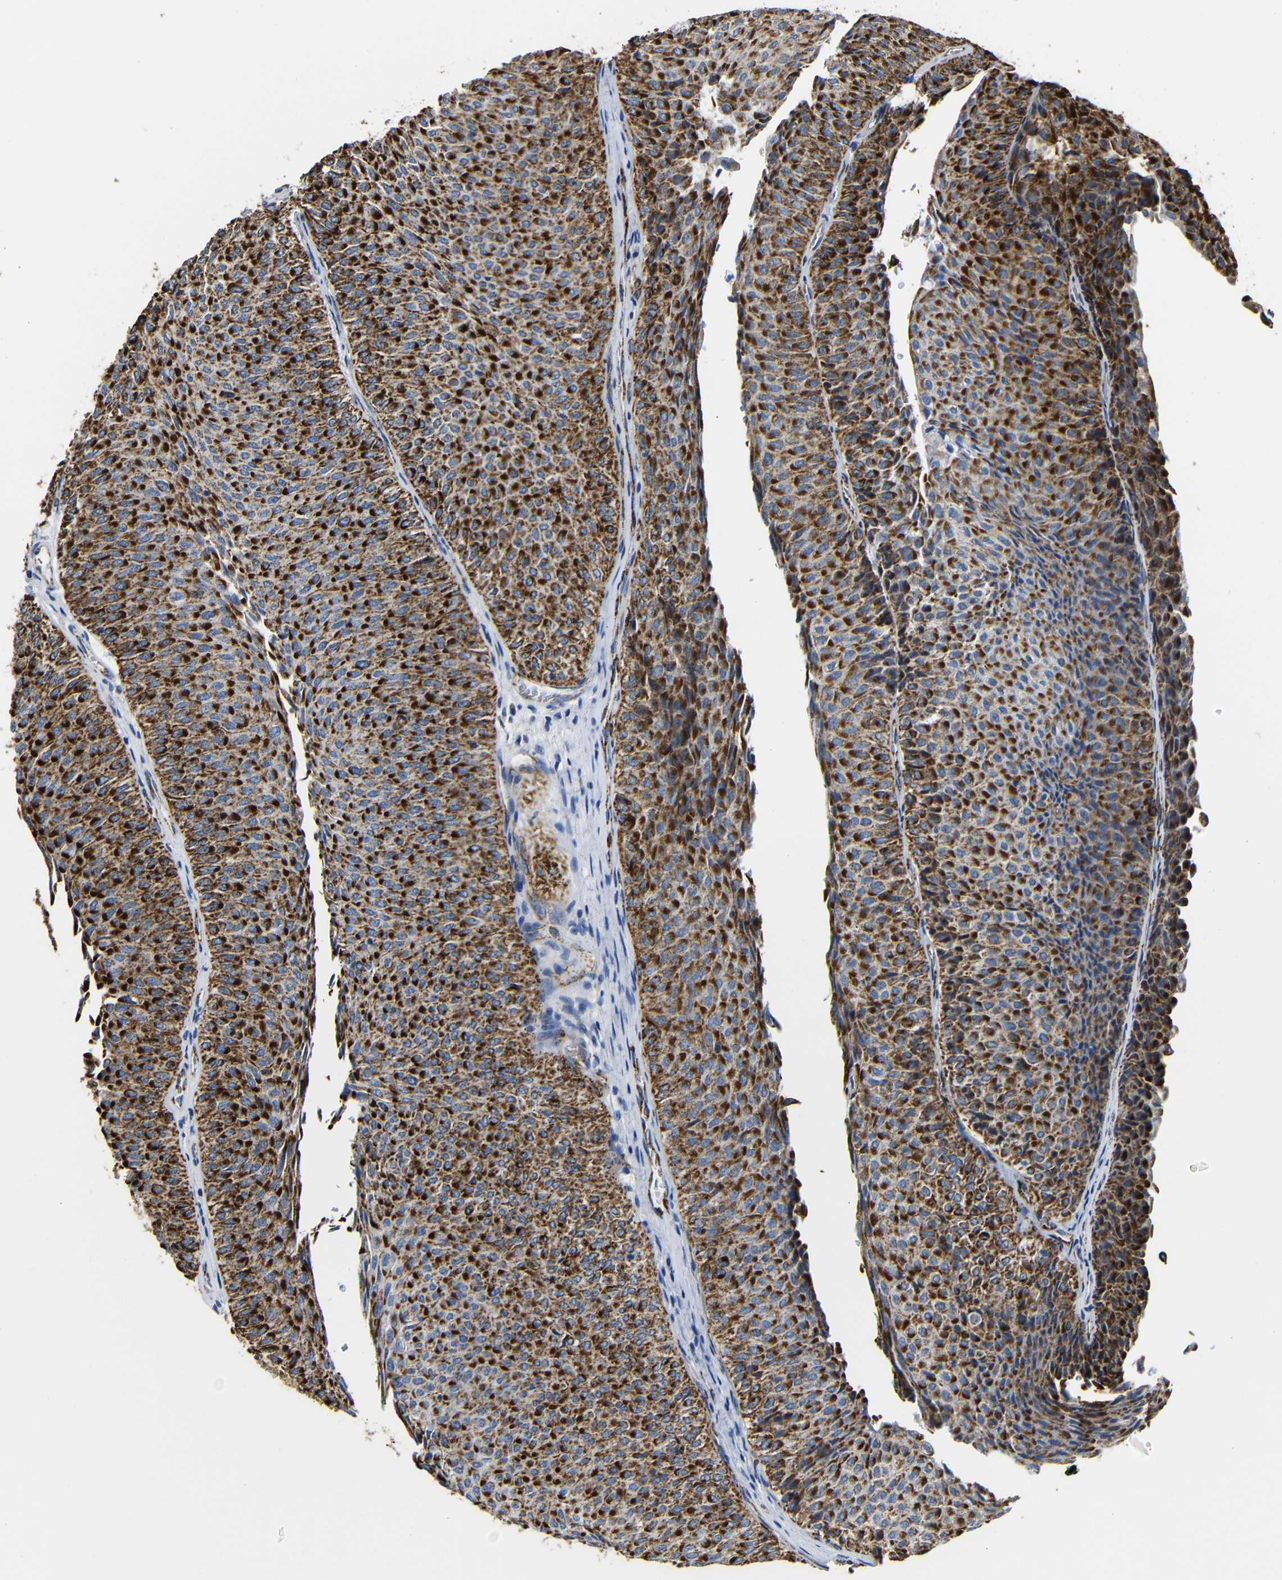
{"staining": {"intensity": "strong", "quantity": ">75%", "location": "cytoplasmic/membranous"}, "tissue": "urothelial cancer", "cell_type": "Tumor cells", "image_type": "cancer", "snomed": [{"axis": "morphology", "description": "Urothelial carcinoma, Low grade"}, {"axis": "topography", "description": "Urinary bladder"}], "caption": "This is a micrograph of immunohistochemistry staining of urothelial carcinoma (low-grade), which shows strong positivity in the cytoplasmic/membranous of tumor cells.", "gene": "MAOA", "patient": {"sex": "male", "age": 78}}